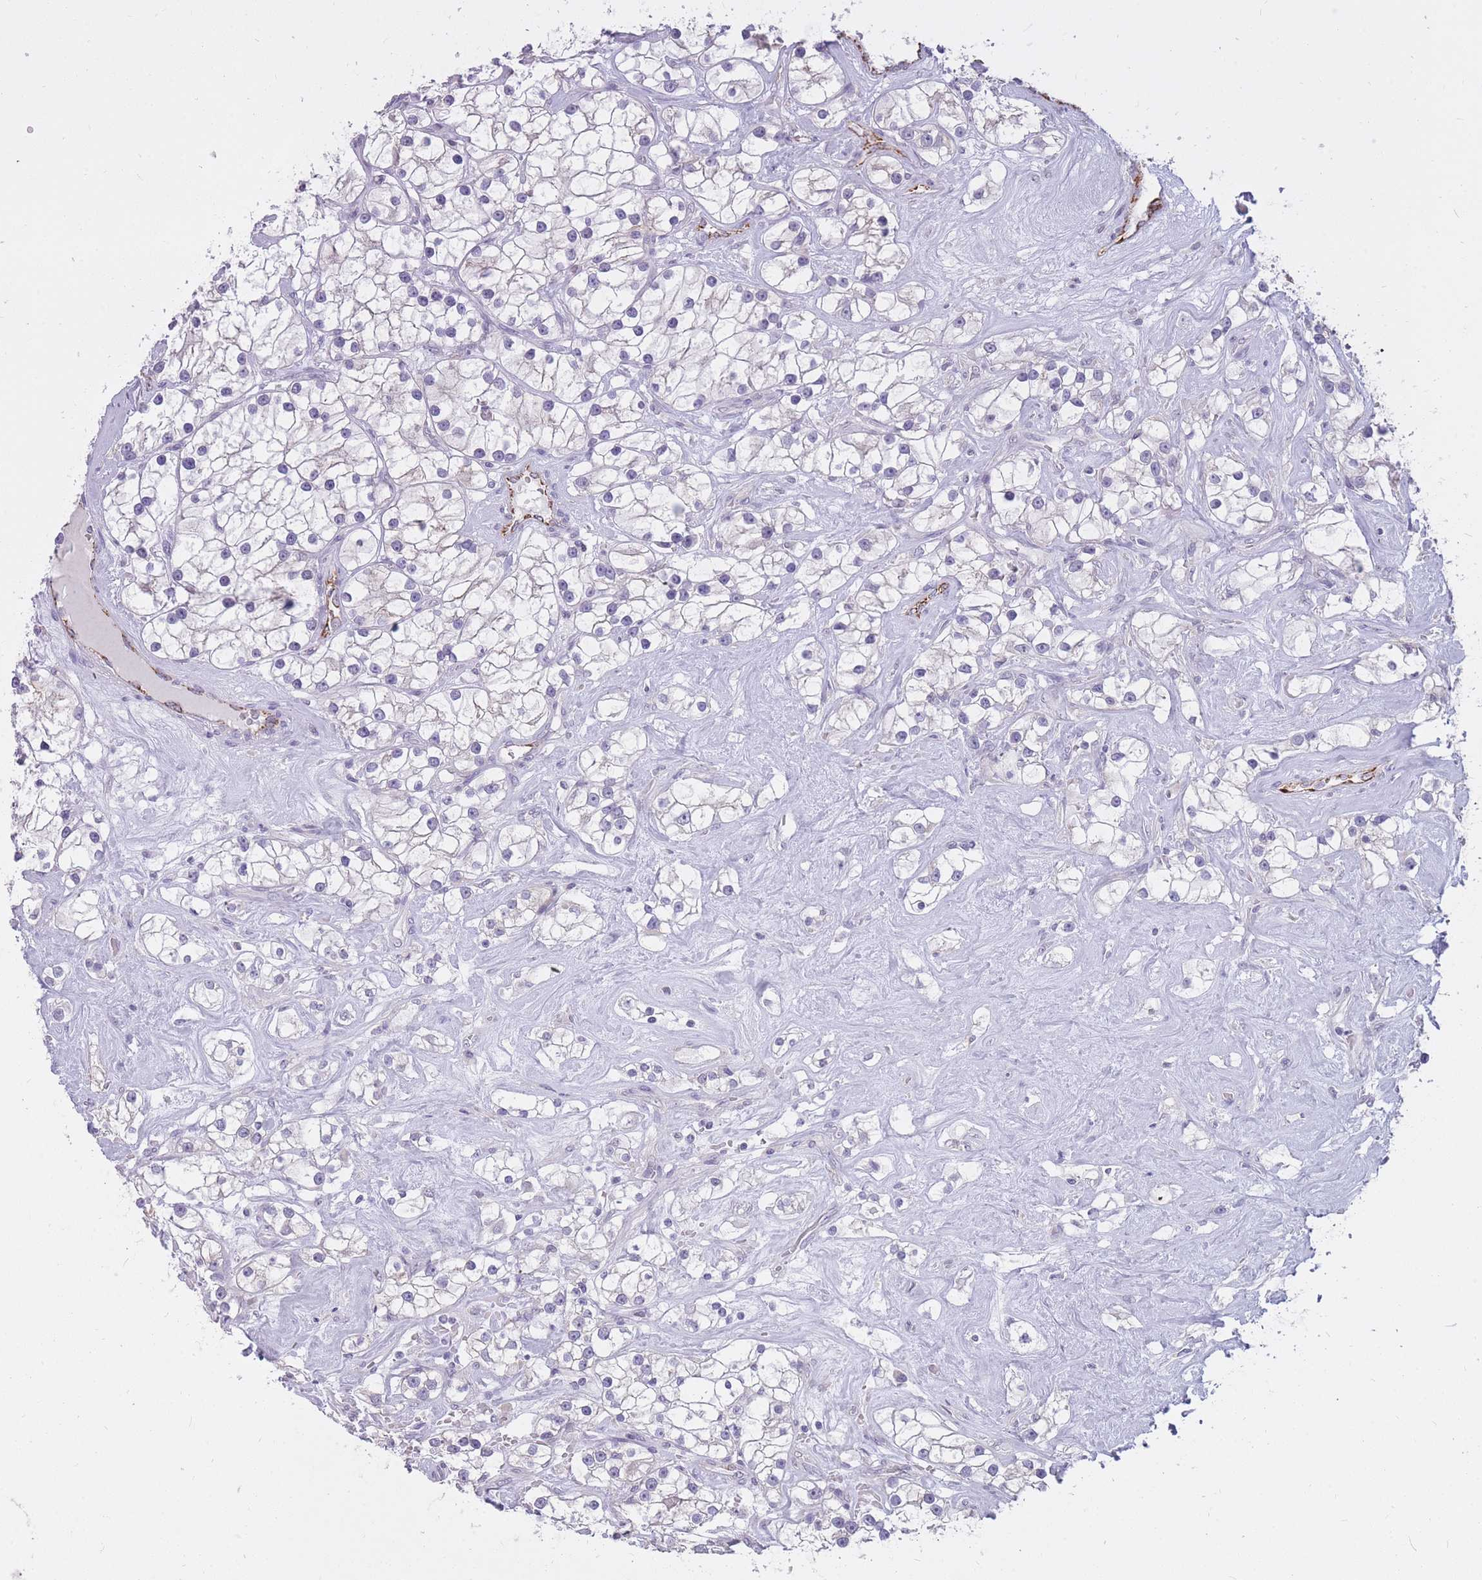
{"staining": {"intensity": "negative", "quantity": "none", "location": "none"}, "tissue": "renal cancer", "cell_type": "Tumor cells", "image_type": "cancer", "snomed": [{"axis": "morphology", "description": "Adenocarcinoma, NOS"}, {"axis": "topography", "description": "Kidney"}], "caption": "Renal adenocarcinoma was stained to show a protein in brown. There is no significant positivity in tumor cells. (DAB immunohistochemistry (IHC) with hematoxylin counter stain).", "gene": "RNF170", "patient": {"sex": "male", "age": 77}}